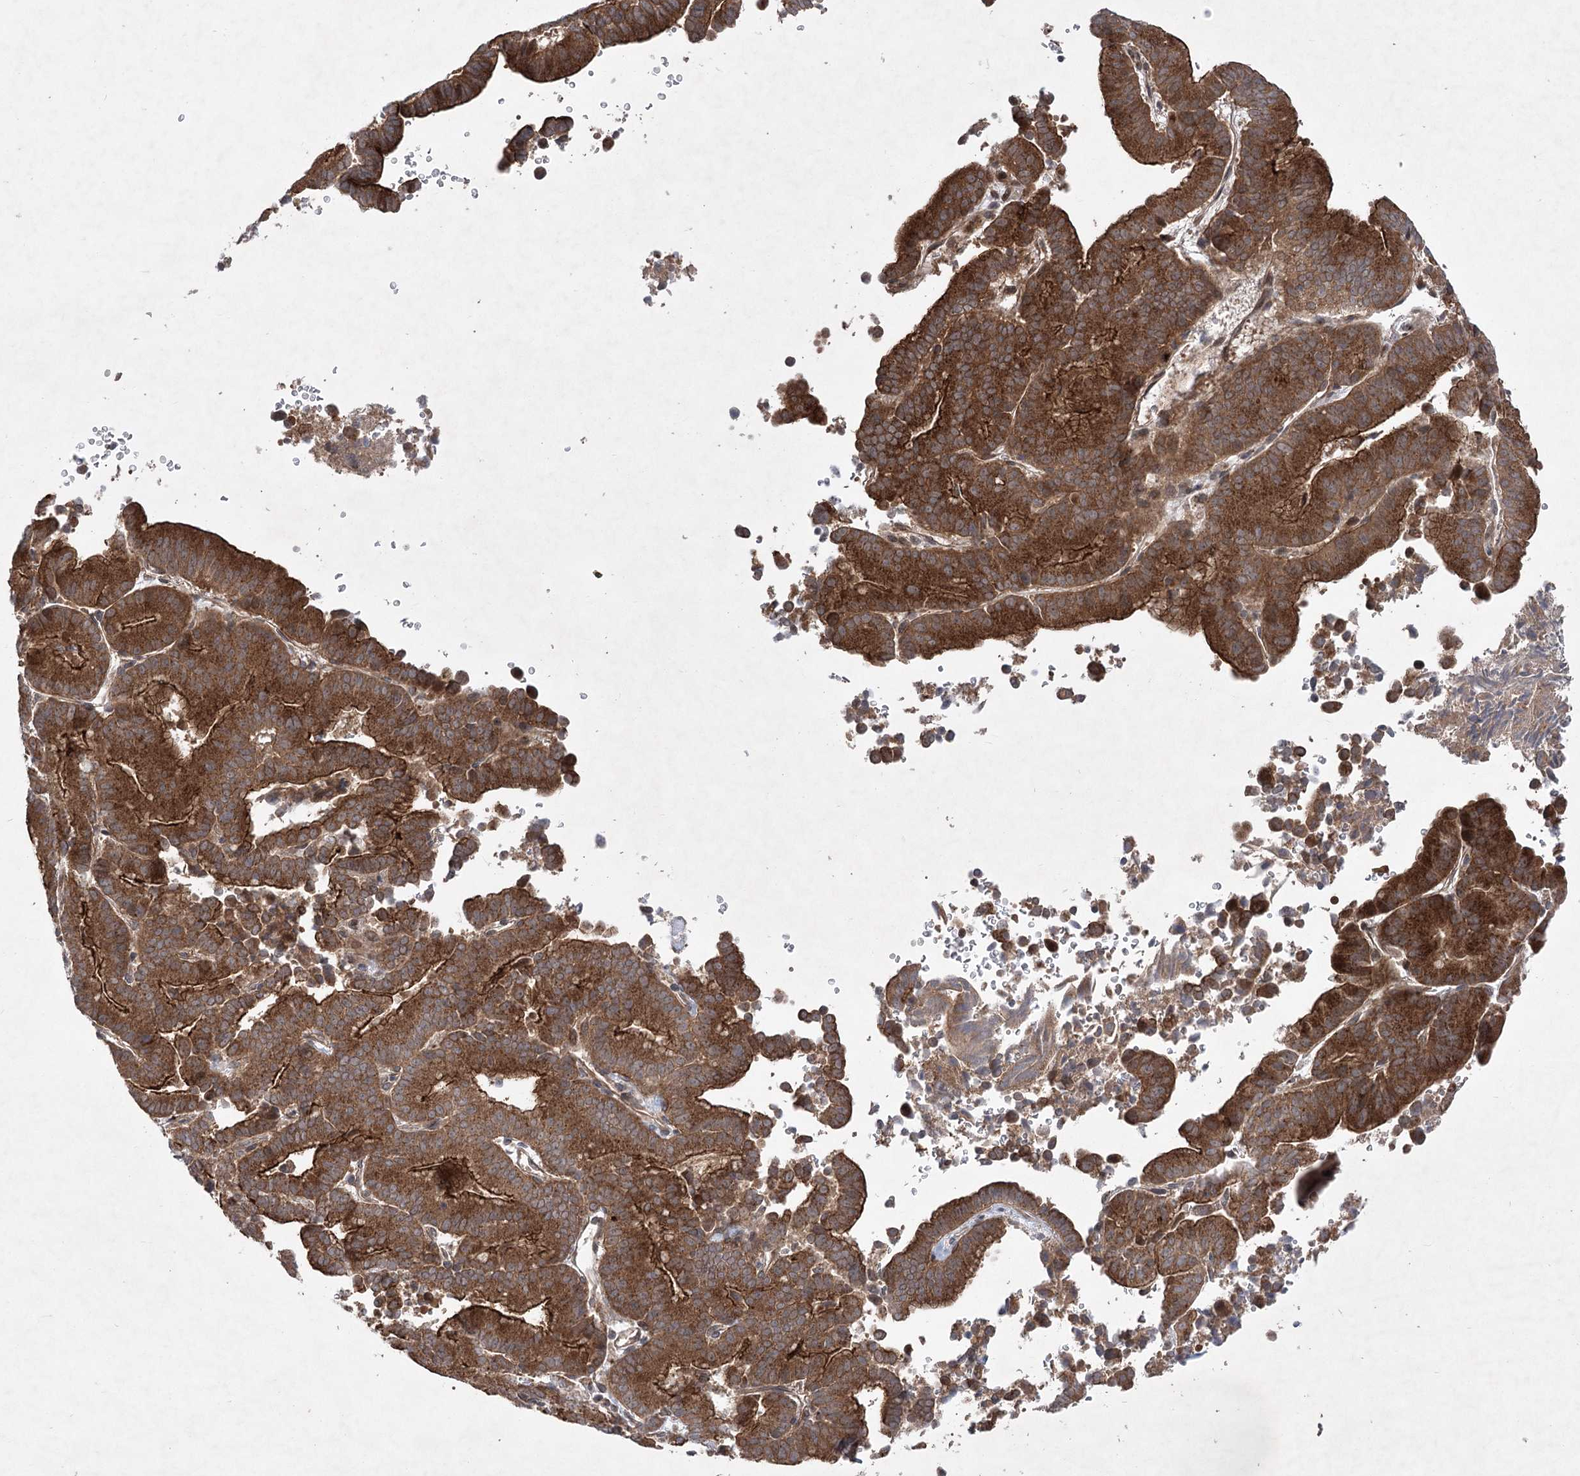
{"staining": {"intensity": "strong", "quantity": ">75%", "location": "cytoplasmic/membranous"}, "tissue": "liver cancer", "cell_type": "Tumor cells", "image_type": "cancer", "snomed": [{"axis": "morphology", "description": "Cholangiocarcinoma"}, {"axis": "topography", "description": "Liver"}], "caption": "IHC (DAB) staining of cholangiocarcinoma (liver) shows strong cytoplasmic/membranous protein expression in about >75% of tumor cells.", "gene": "METTL24", "patient": {"sex": "female", "age": 75}}